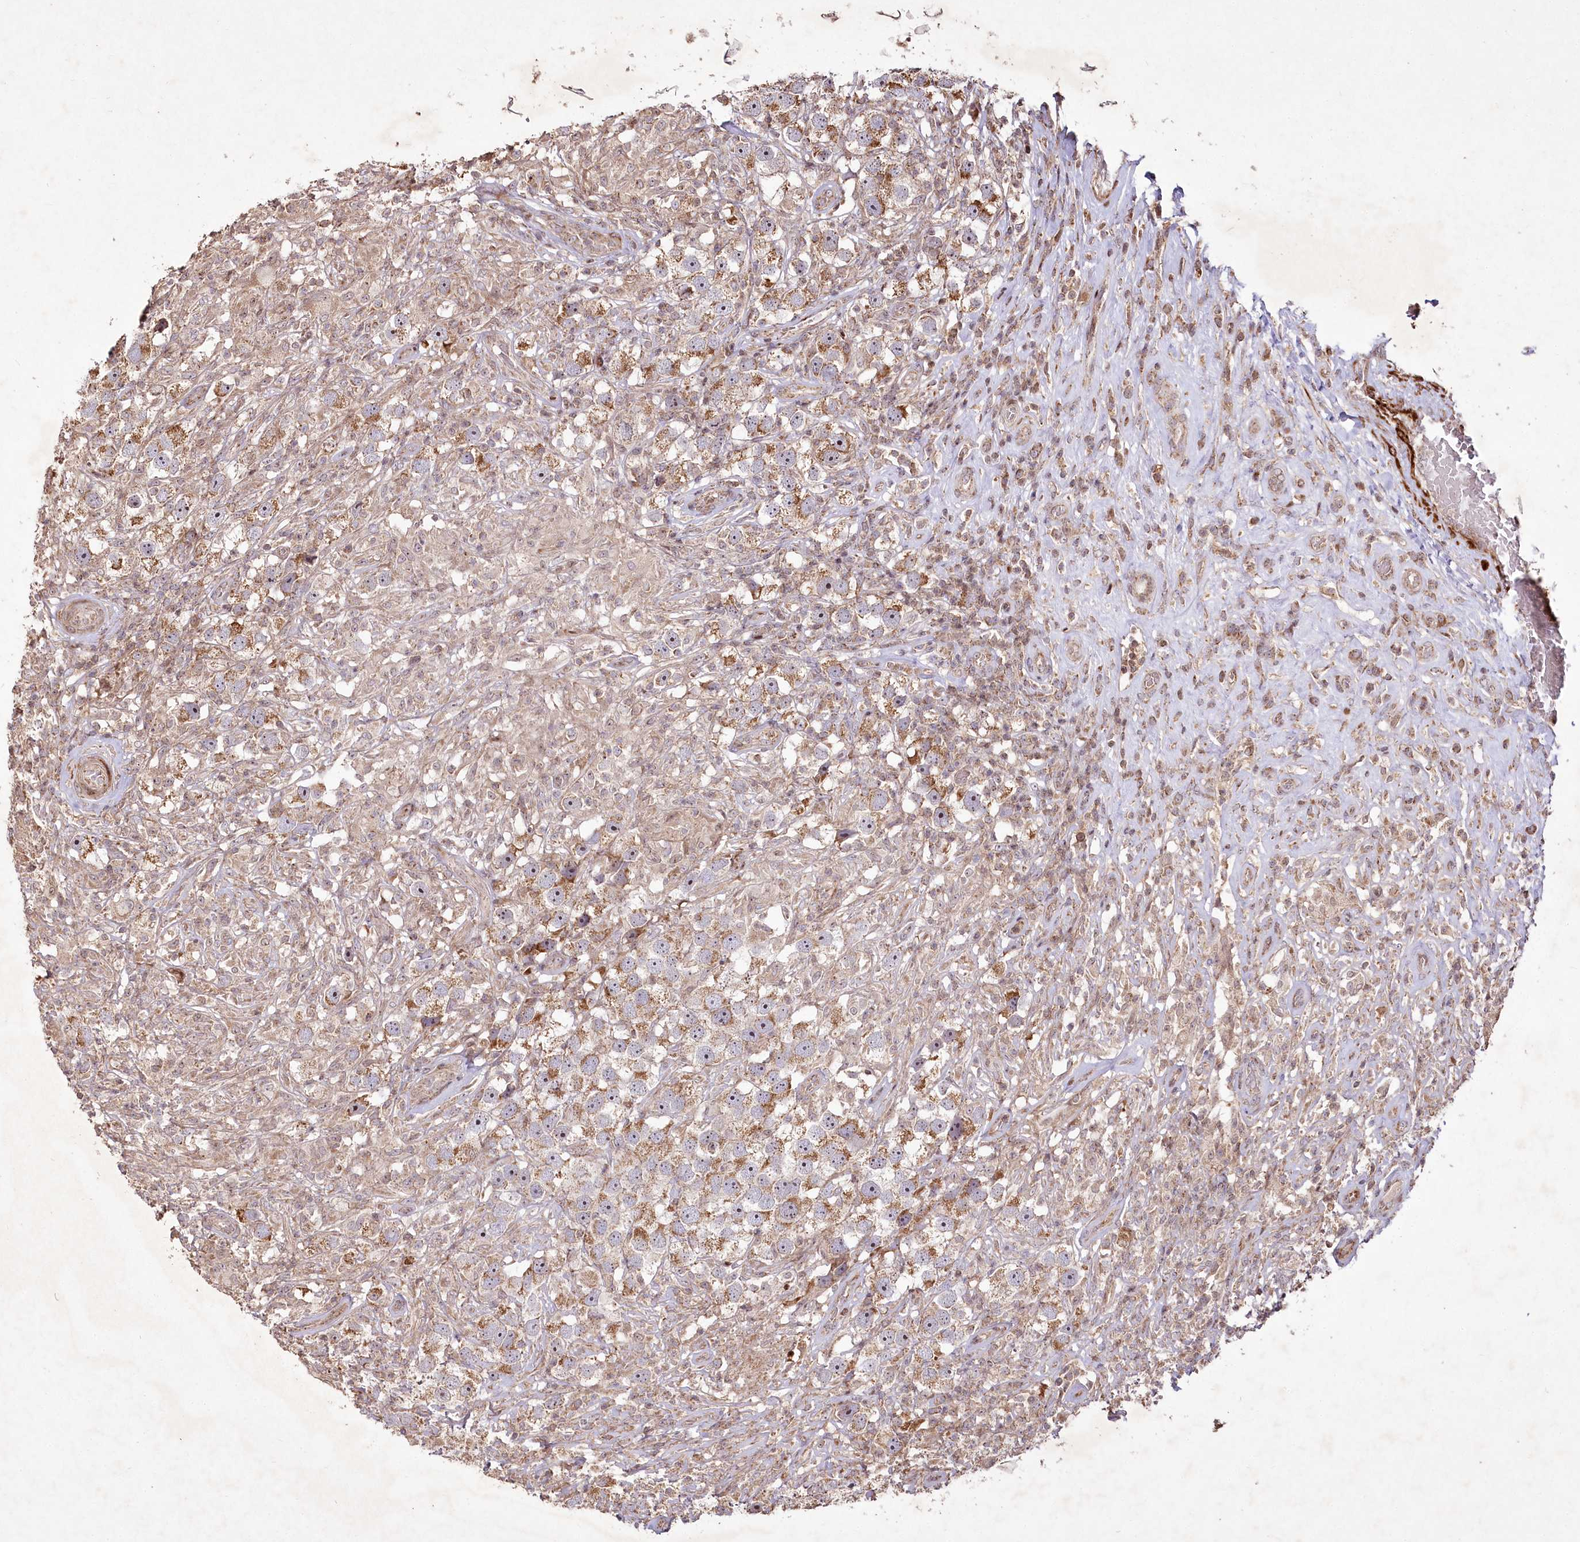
{"staining": {"intensity": "moderate", "quantity": ">75%", "location": "cytoplasmic/membranous"}, "tissue": "testis cancer", "cell_type": "Tumor cells", "image_type": "cancer", "snomed": [{"axis": "morphology", "description": "Seminoma, NOS"}, {"axis": "topography", "description": "Testis"}], "caption": "Immunohistochemical staining of testis cancer displays moderate cytoplasmic/membranous protein staining in approximately >75% of tumor cells.", "gene": "PSTK", "patient": {"sex": "male", "age": 49}}